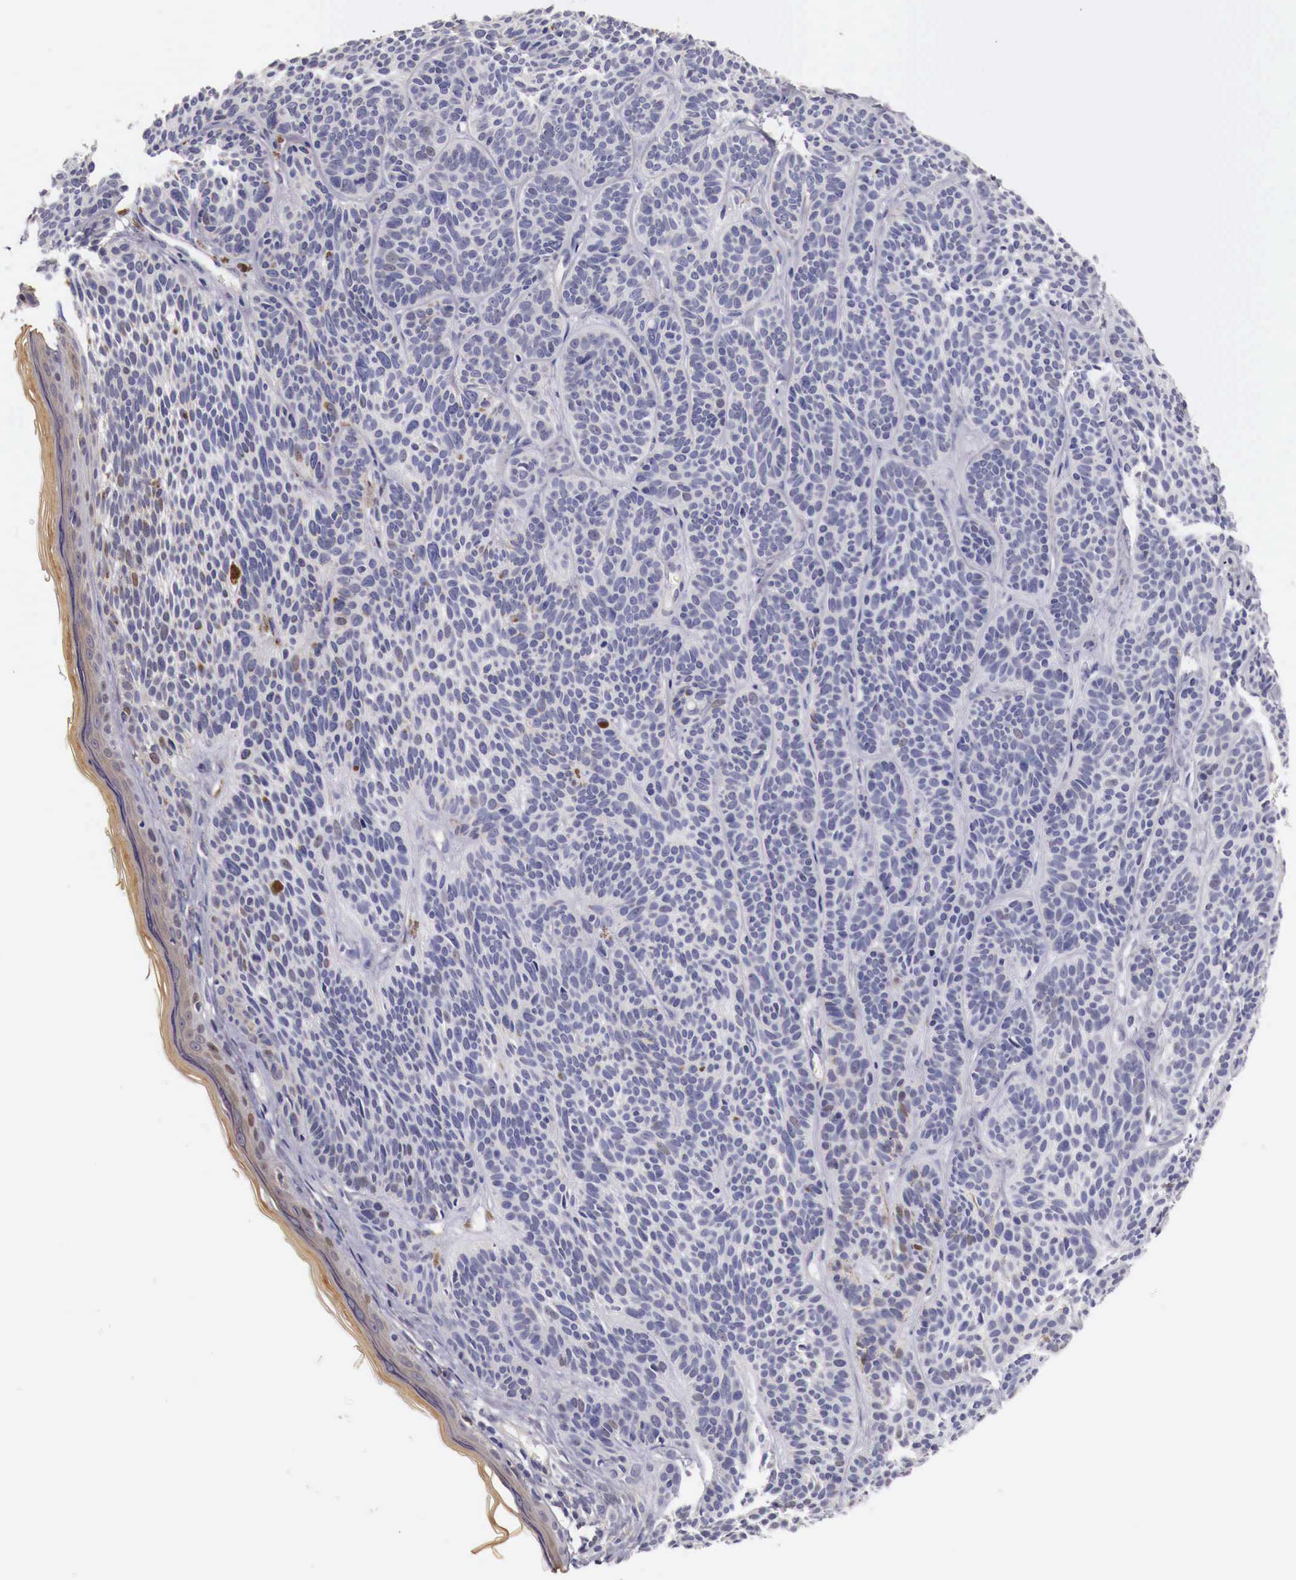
{"staining": {"intensity": "weak", "quantity": "<25%", "location": "cytoplasmic/membranous,nuclear"}, "tissue": "skin cancer", "cell_type": "Tumor cells", "image_type": "cancer", "snomed": [{"axis": "morphology", "description": "Basal cell carcinoma"}, {"axis": "topography", "description": "Skin"}], "caption": "IHC of skin basal cell carcinoma displays no expression in tumor cells. (Immunohistochemistry, brightfield microscopy, high magnification).", "gene": "ENOX2", "patient": {"sex": "female", "age": 62}}